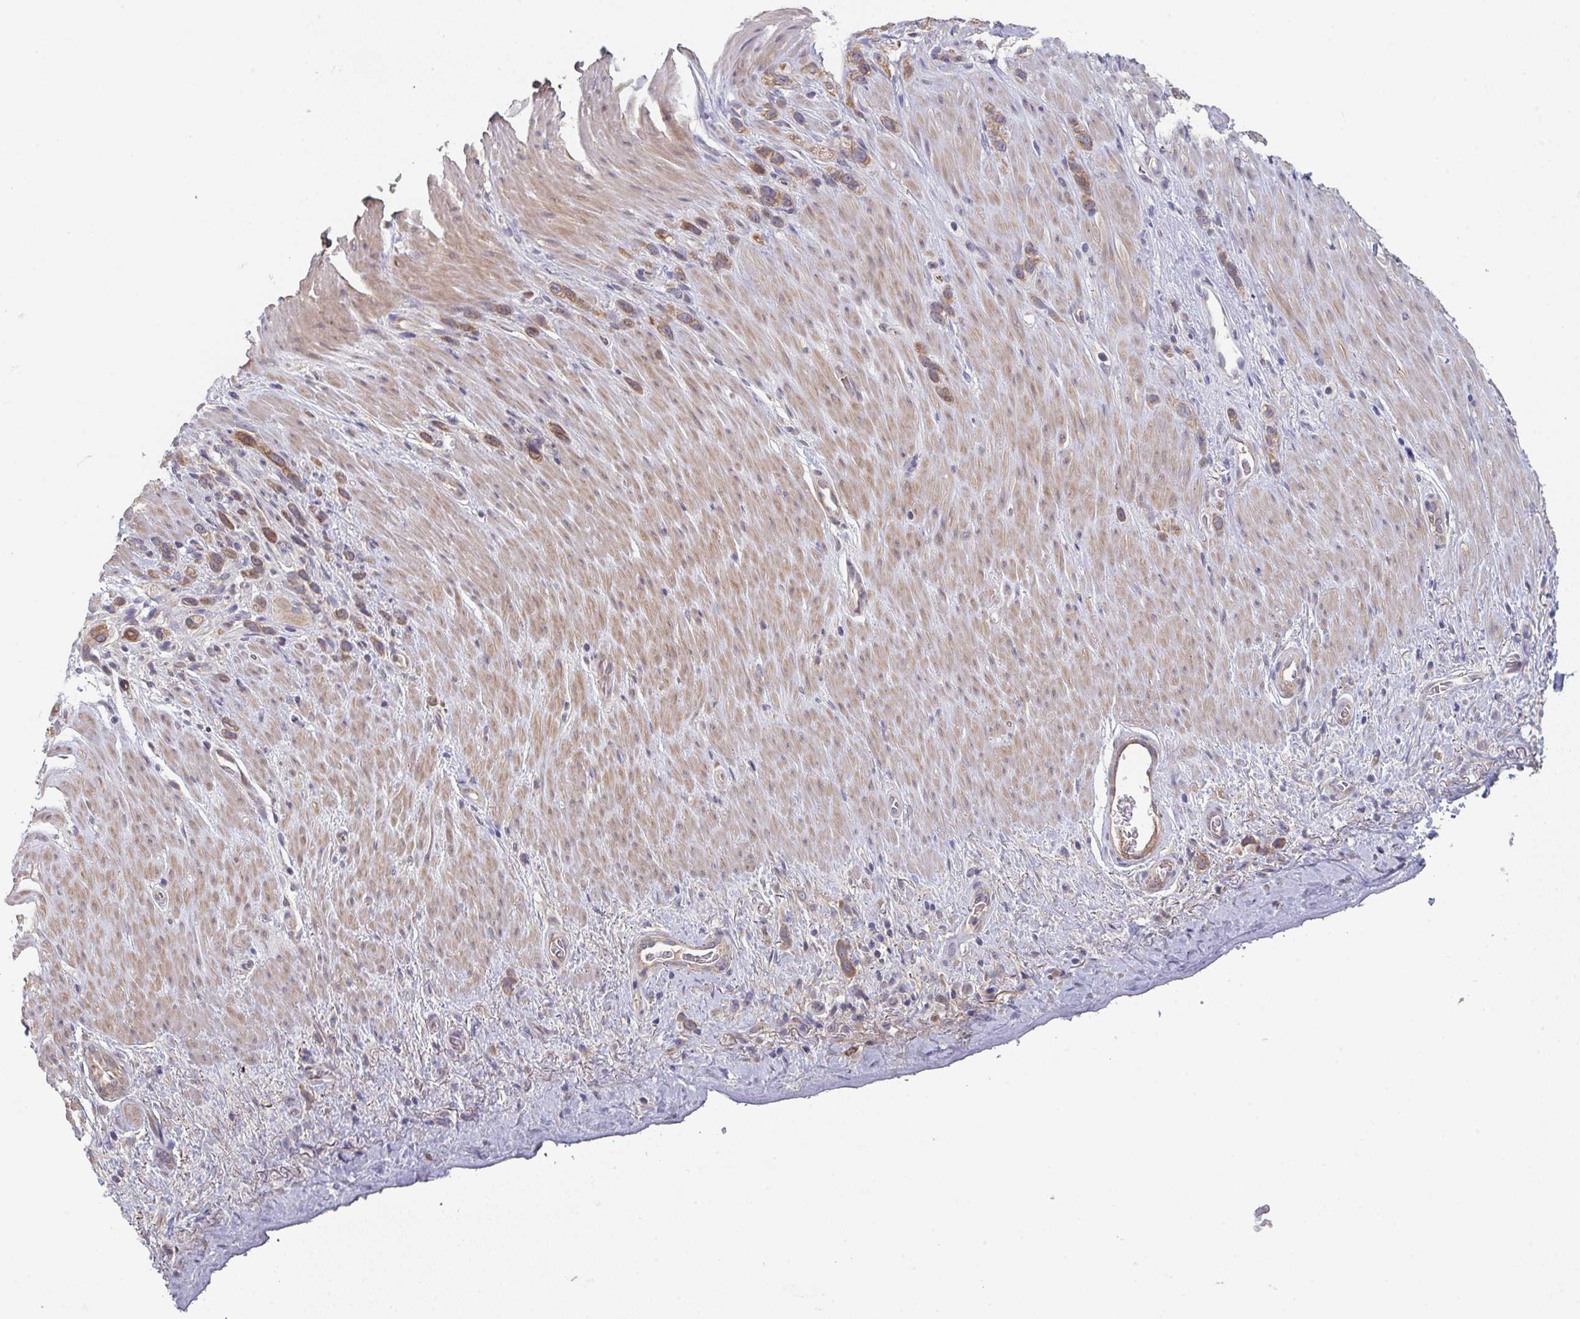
{"staining": {"intensity": "moderate", "quantity": ">75%", "location": "cytoplasmic/membranous"}, "tissue": "stomach cancer", "cell_type": "Tumor cells", "image_type": "cancer", "snomed": [{"axis": "morphology", "description": "Adenocarcinoma, NOS"}, {"axis": "topography", "description": "Stomach"}], "caption": "High-power microscopy captured an immunohistochemistry (IHC) histopathology image of stomach adenocarcinoma, revealing moderate cytoplasmic/membranous staining in approximately >75% of tumor cells.", "gene": "ELOVL1", "patient": {"sex": "female", "age": 65}}